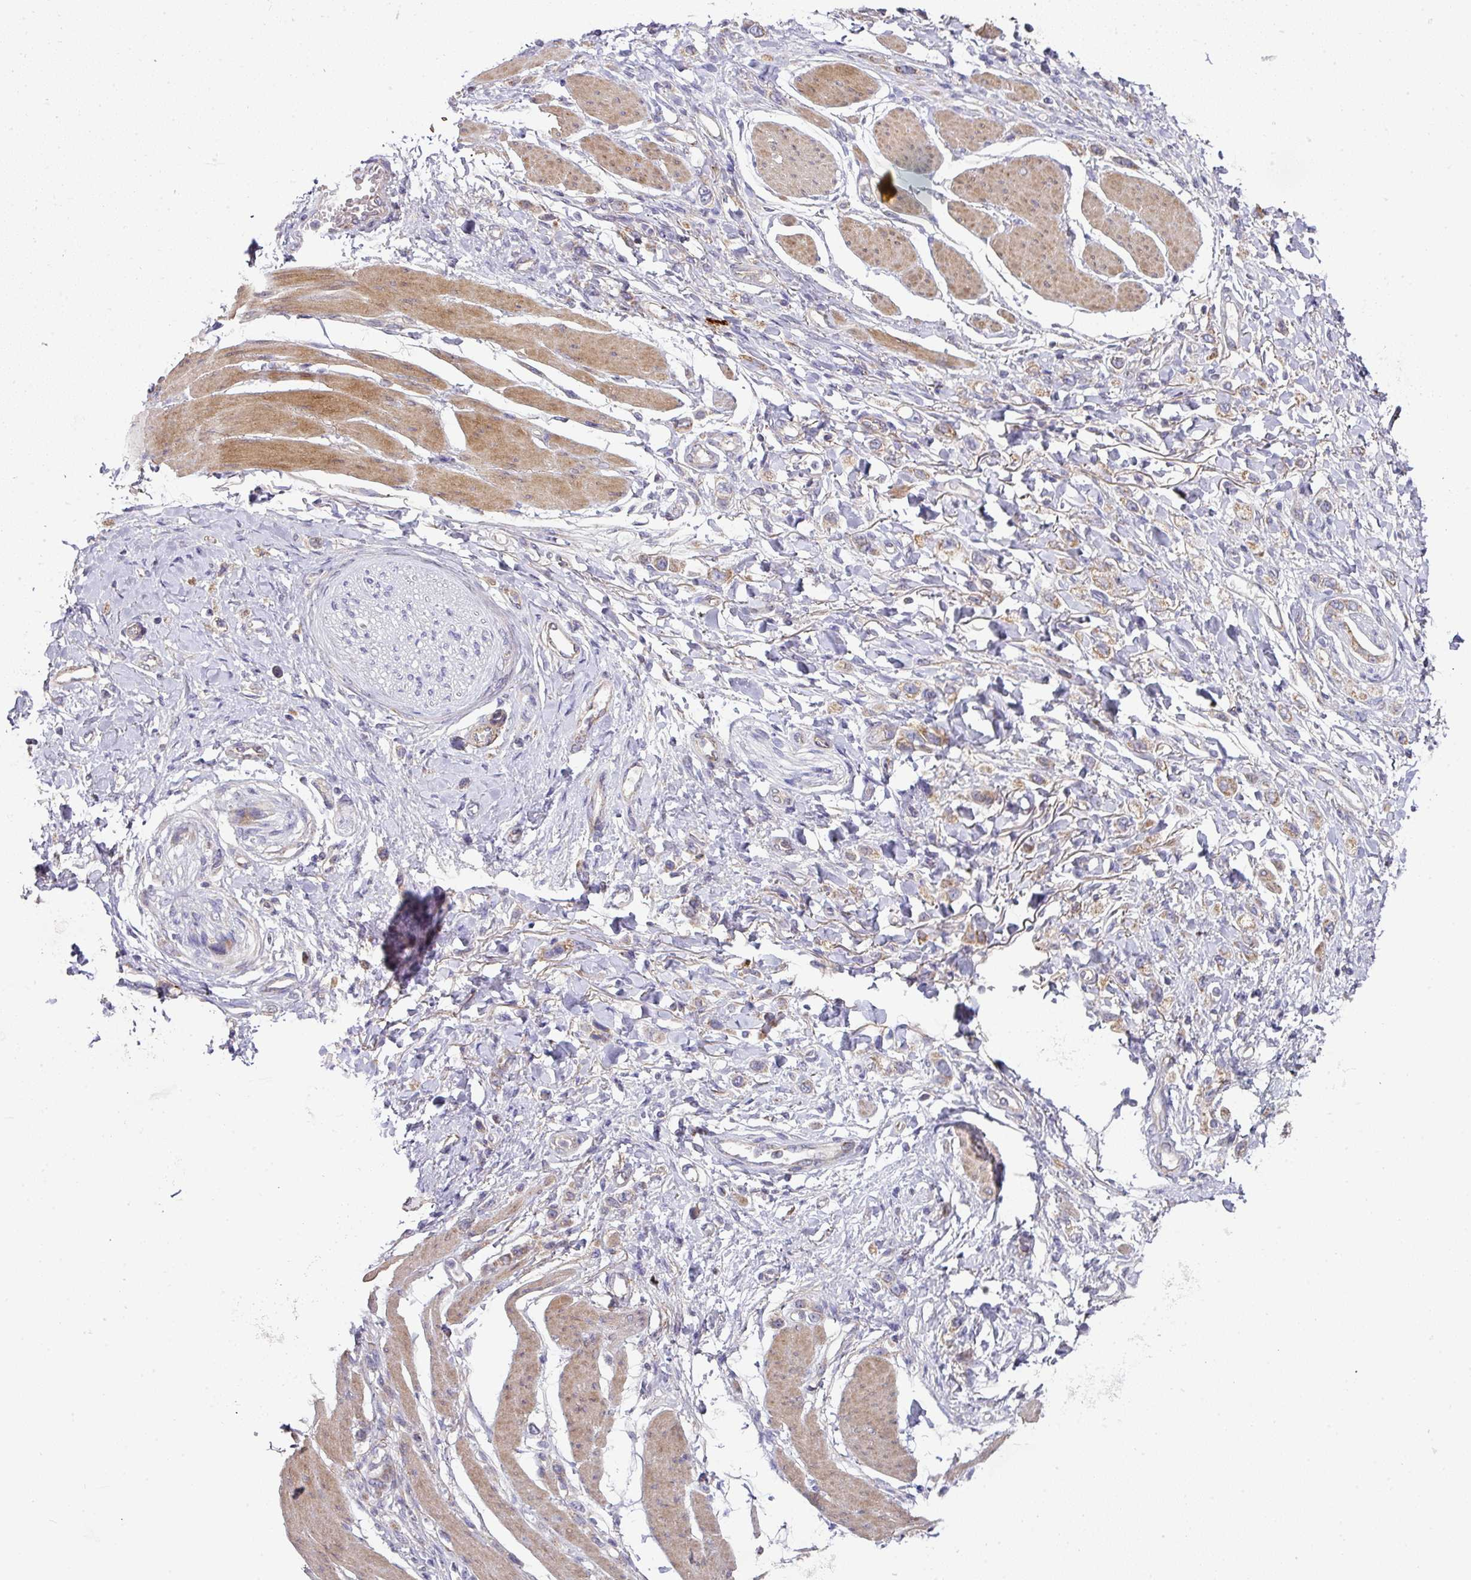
{"staining": {"intensity": "weak", "quantity": "25%-75%", "location": "cytoplasmic/membranous"}, "tissue": "stomach cancer", "cell_type": "Tumor cells", "image_type": "cancer", "snomed": [{"axis": "morphology", "description": "Adenocarcinoma, NOS"}, {"axis": "topography", "description": "Stomach"}], "caption": "A high-resolution photomicrograph shows immunohistochemistry (IHC) staining of adenocarcinoma (stomach), which displays weak cytoplasmic/membranous expression in approximately 25%-75% of tumor cells.", "gene": "STK35", "patient": {"sex": "female", "age": 65}}